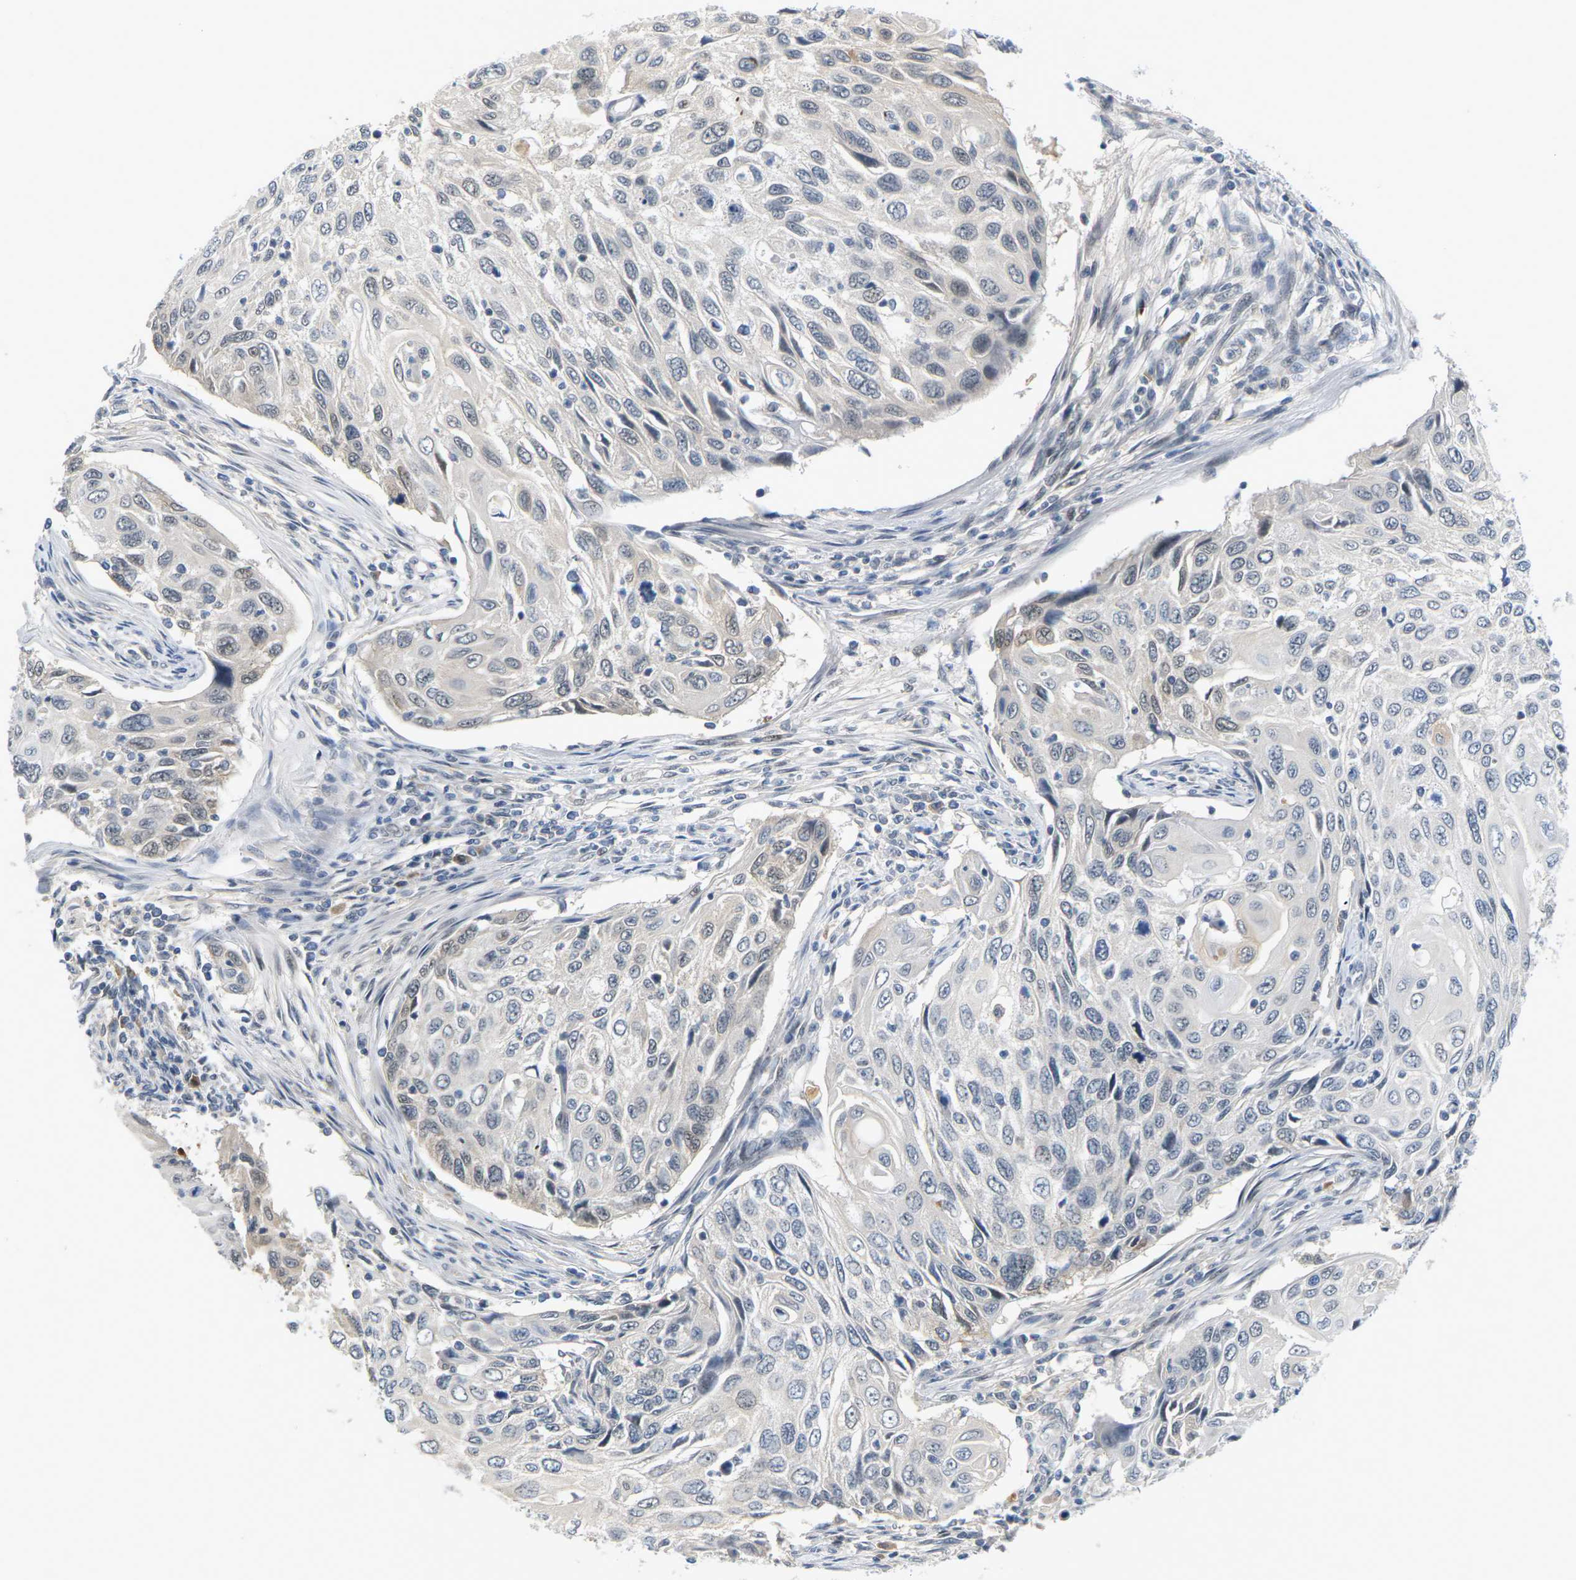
{"staining": {"intensity": "weak", "quantity": "<25%", "location": "nuclear"}, "tissue": "cervical cancer", "cell_type": "Tumor cells", "image_type": "cancer", "snomed": [{"axis": "morphology", "description": "Squamous cell carcinoma, NOS"}, {"axis": "topography", "description": "Cervix"}], "caption": "IHC image of human cervical squamous cell carcinoma stained for a protein (brown), which exhibits no staining in tumor cells.", "gene": "PKP2", "patient": {"sex": "female", "age": 70}}